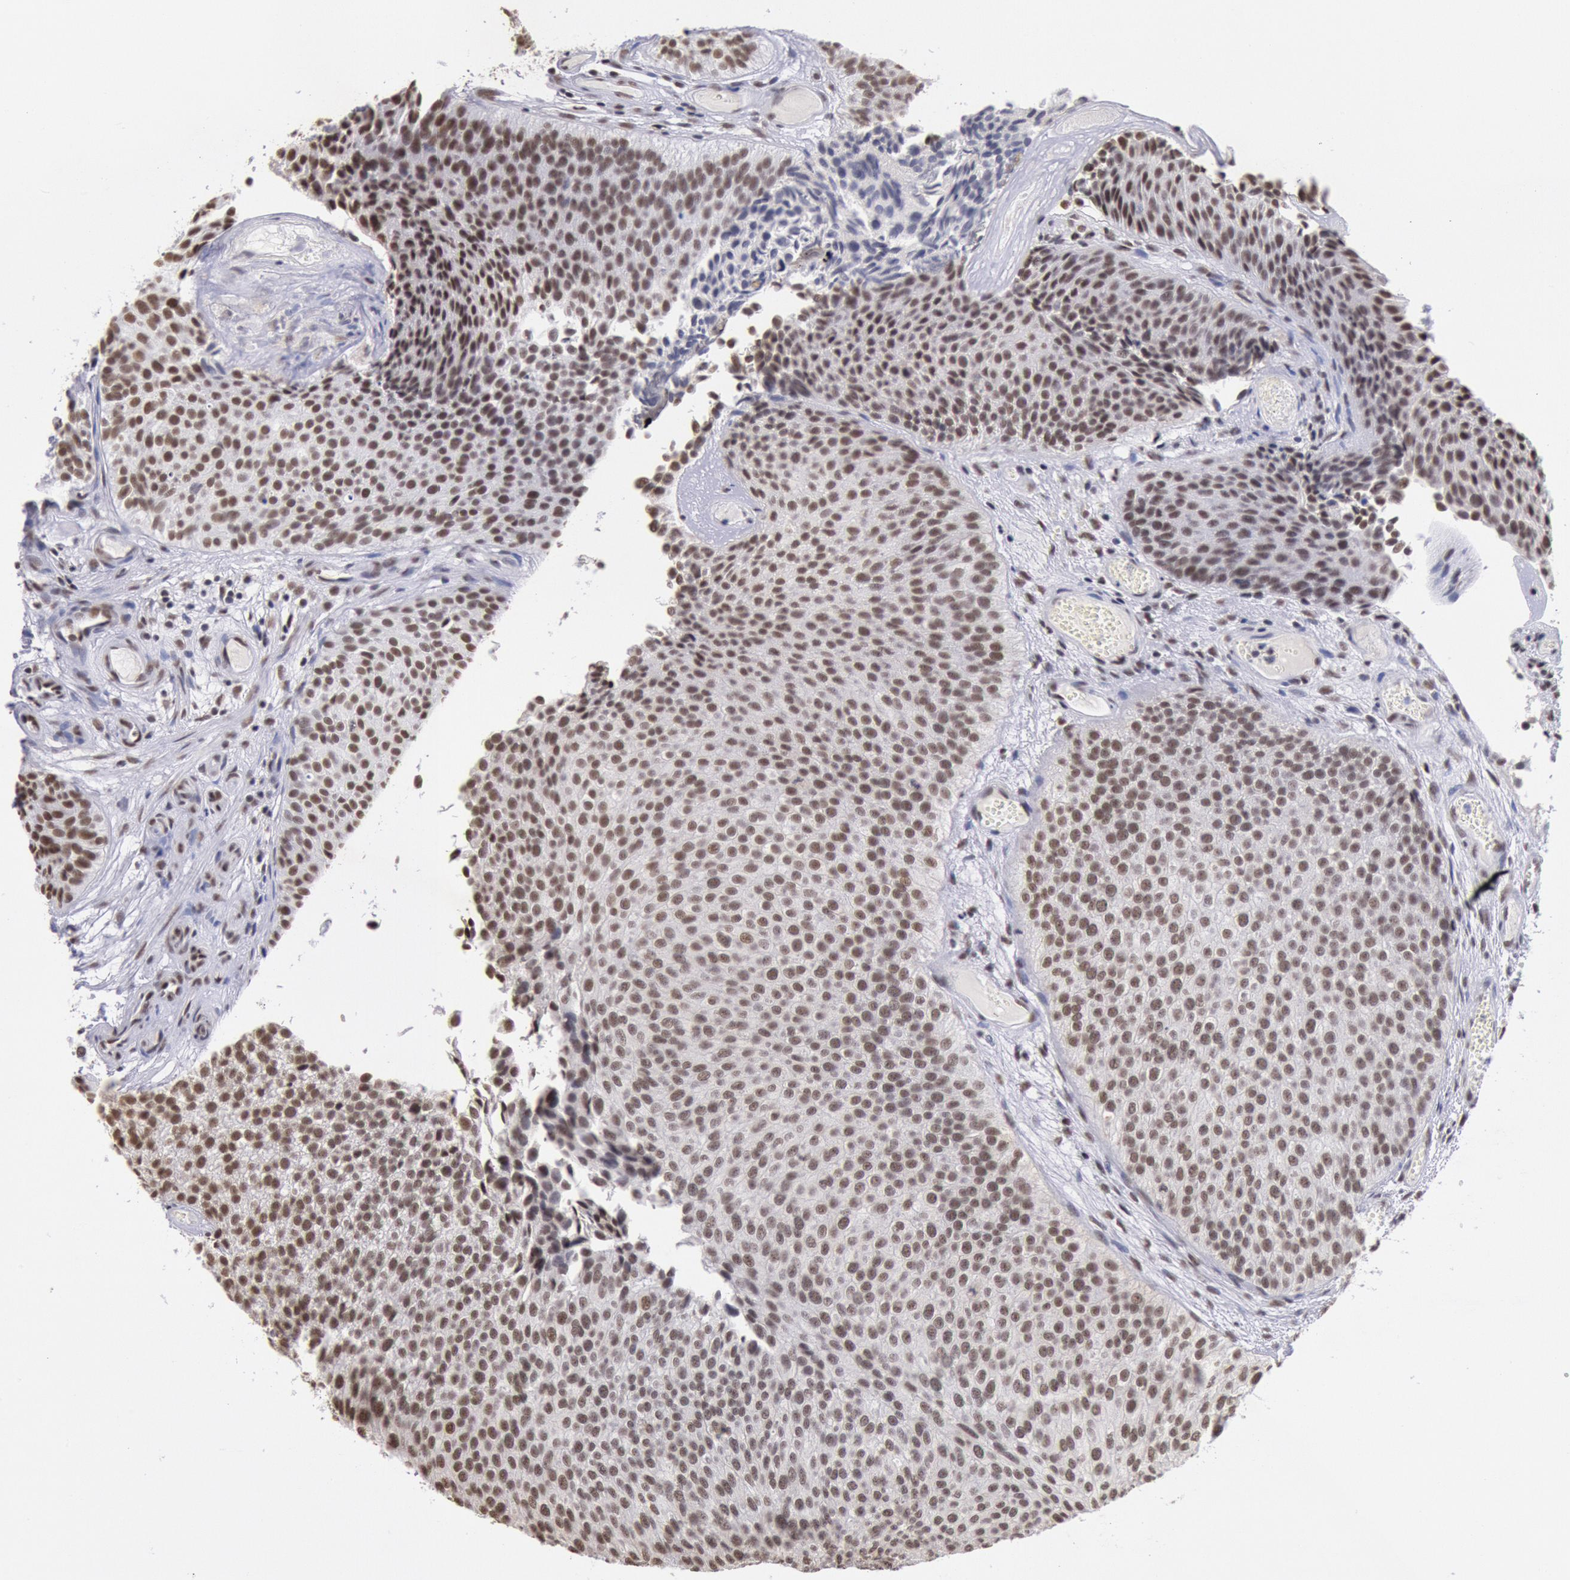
{"staining": {"intensity": "moderate", "quantity": ">75%", "location": "nuclear"}, "tissue": "urothelial cancer", "cell_type": "Tumor cells", "image_type": "cancer", "snomed": [{"axis": "morphology", "description": "Urothelial carcinoma, Low grade"}, {"axis": "topography", "description": "Urinary bladder"}], "caption": "Urothelial carcinoma (low-grade) stained for a protein reveals moderate nuclear positivity in tumor cells. (IHC, brightfield microscopy, high magnification).", "gene": "SNRPD3", "patient": {"sex": "male", "age": 84}}